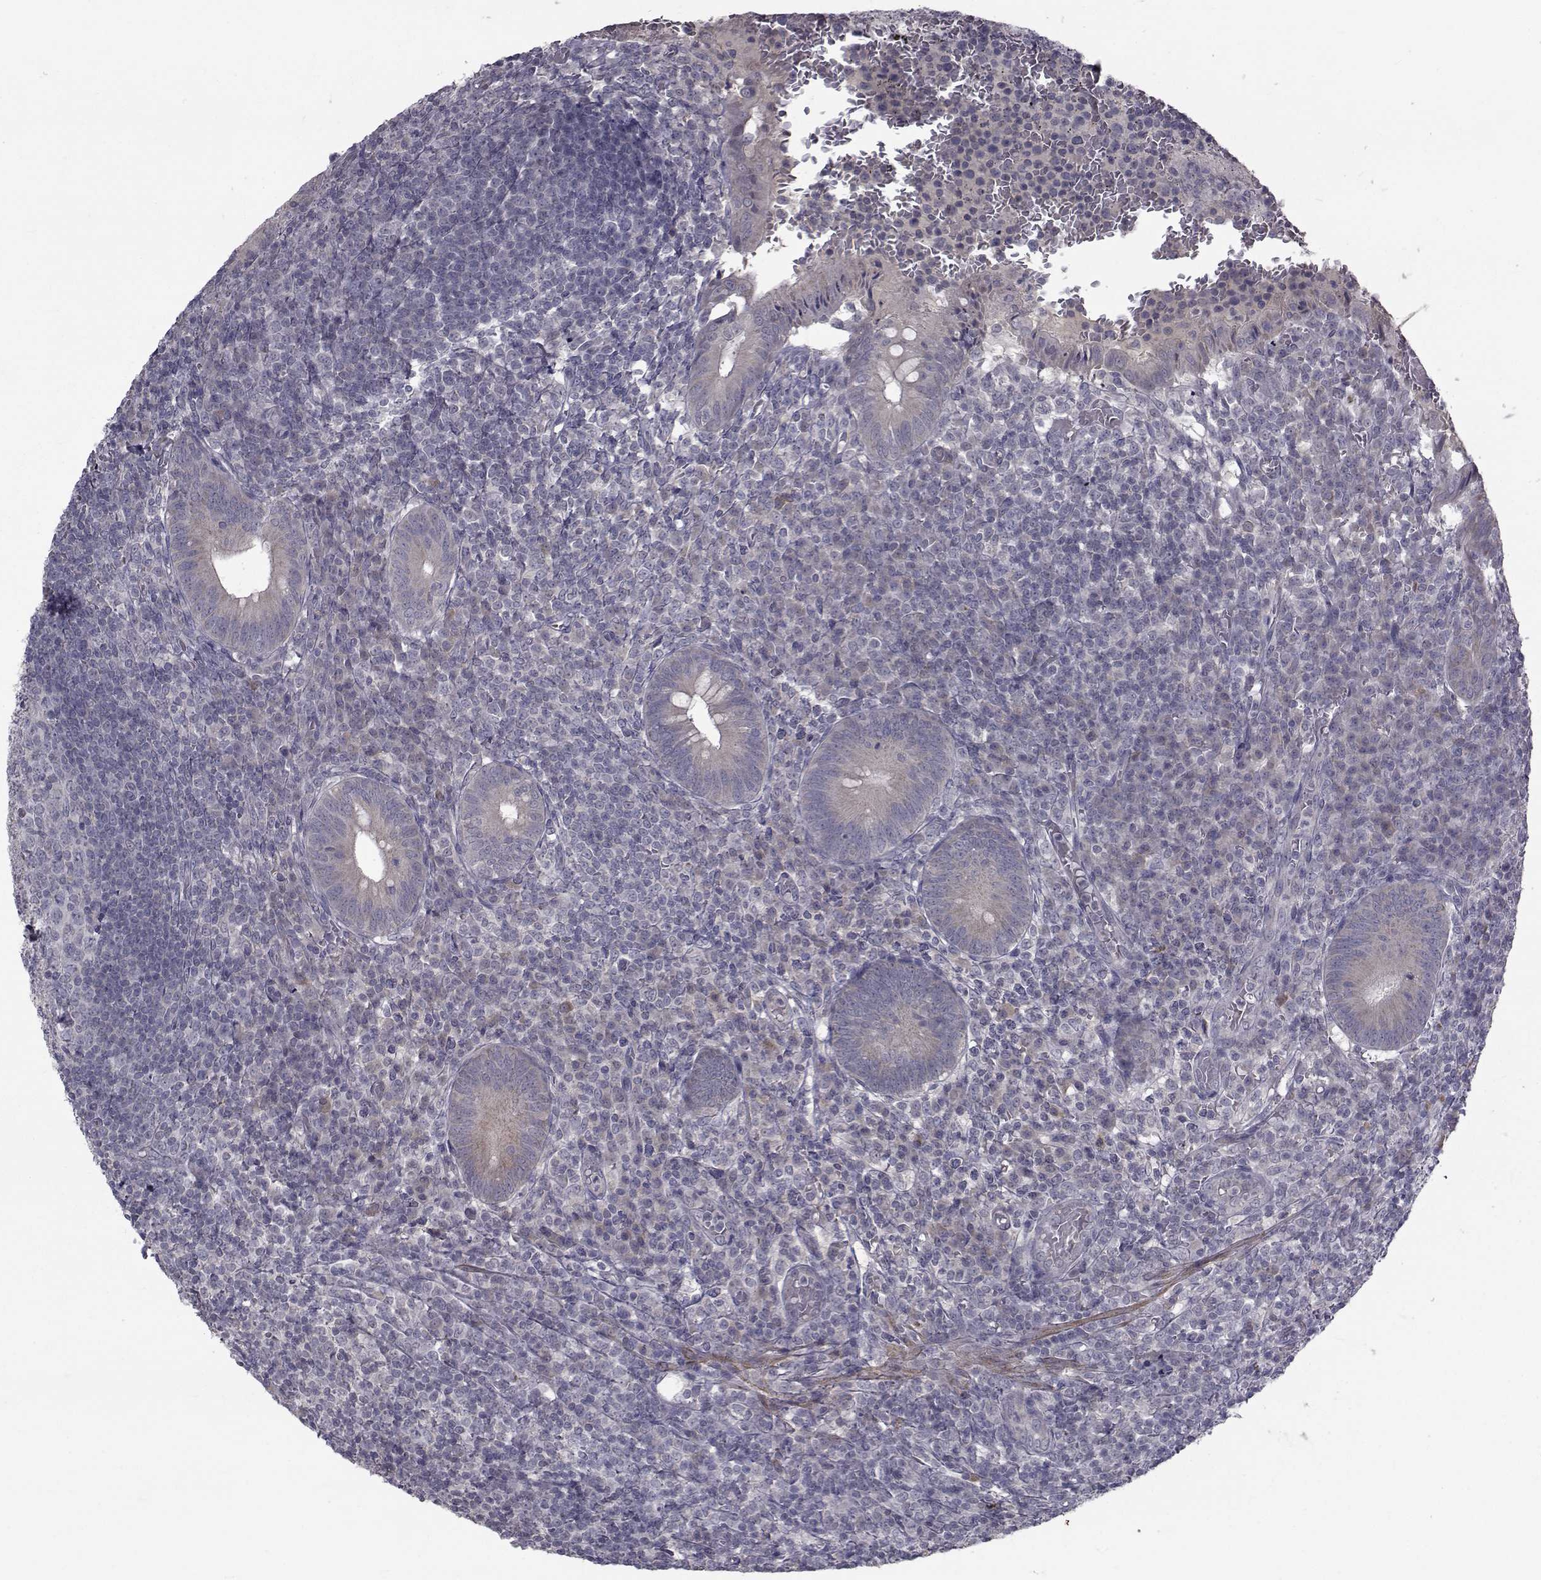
{"staining": {"intensity": "negative", "quantity": "none", "location": "none"}, "tissue": "appendix", "cell_type": "Glandular cells", "image_type": "normal", "snomed": [{"axis": "morphology", "description": "Normal tissue, NOS"}, {"axis": "topography", "description": "Appendix"}], "caption": "The micrograph demonstrates no significant staining in glandular cells of appendix. (Stains: DAB (3,3'-diaminobenzidine) immunohistochemistry with hematoxylin counter stain, Microscopy: brightfield microscopy at high magnification).", "gene": "FDXR", "patient": {"sex": "male", "age": 18}}